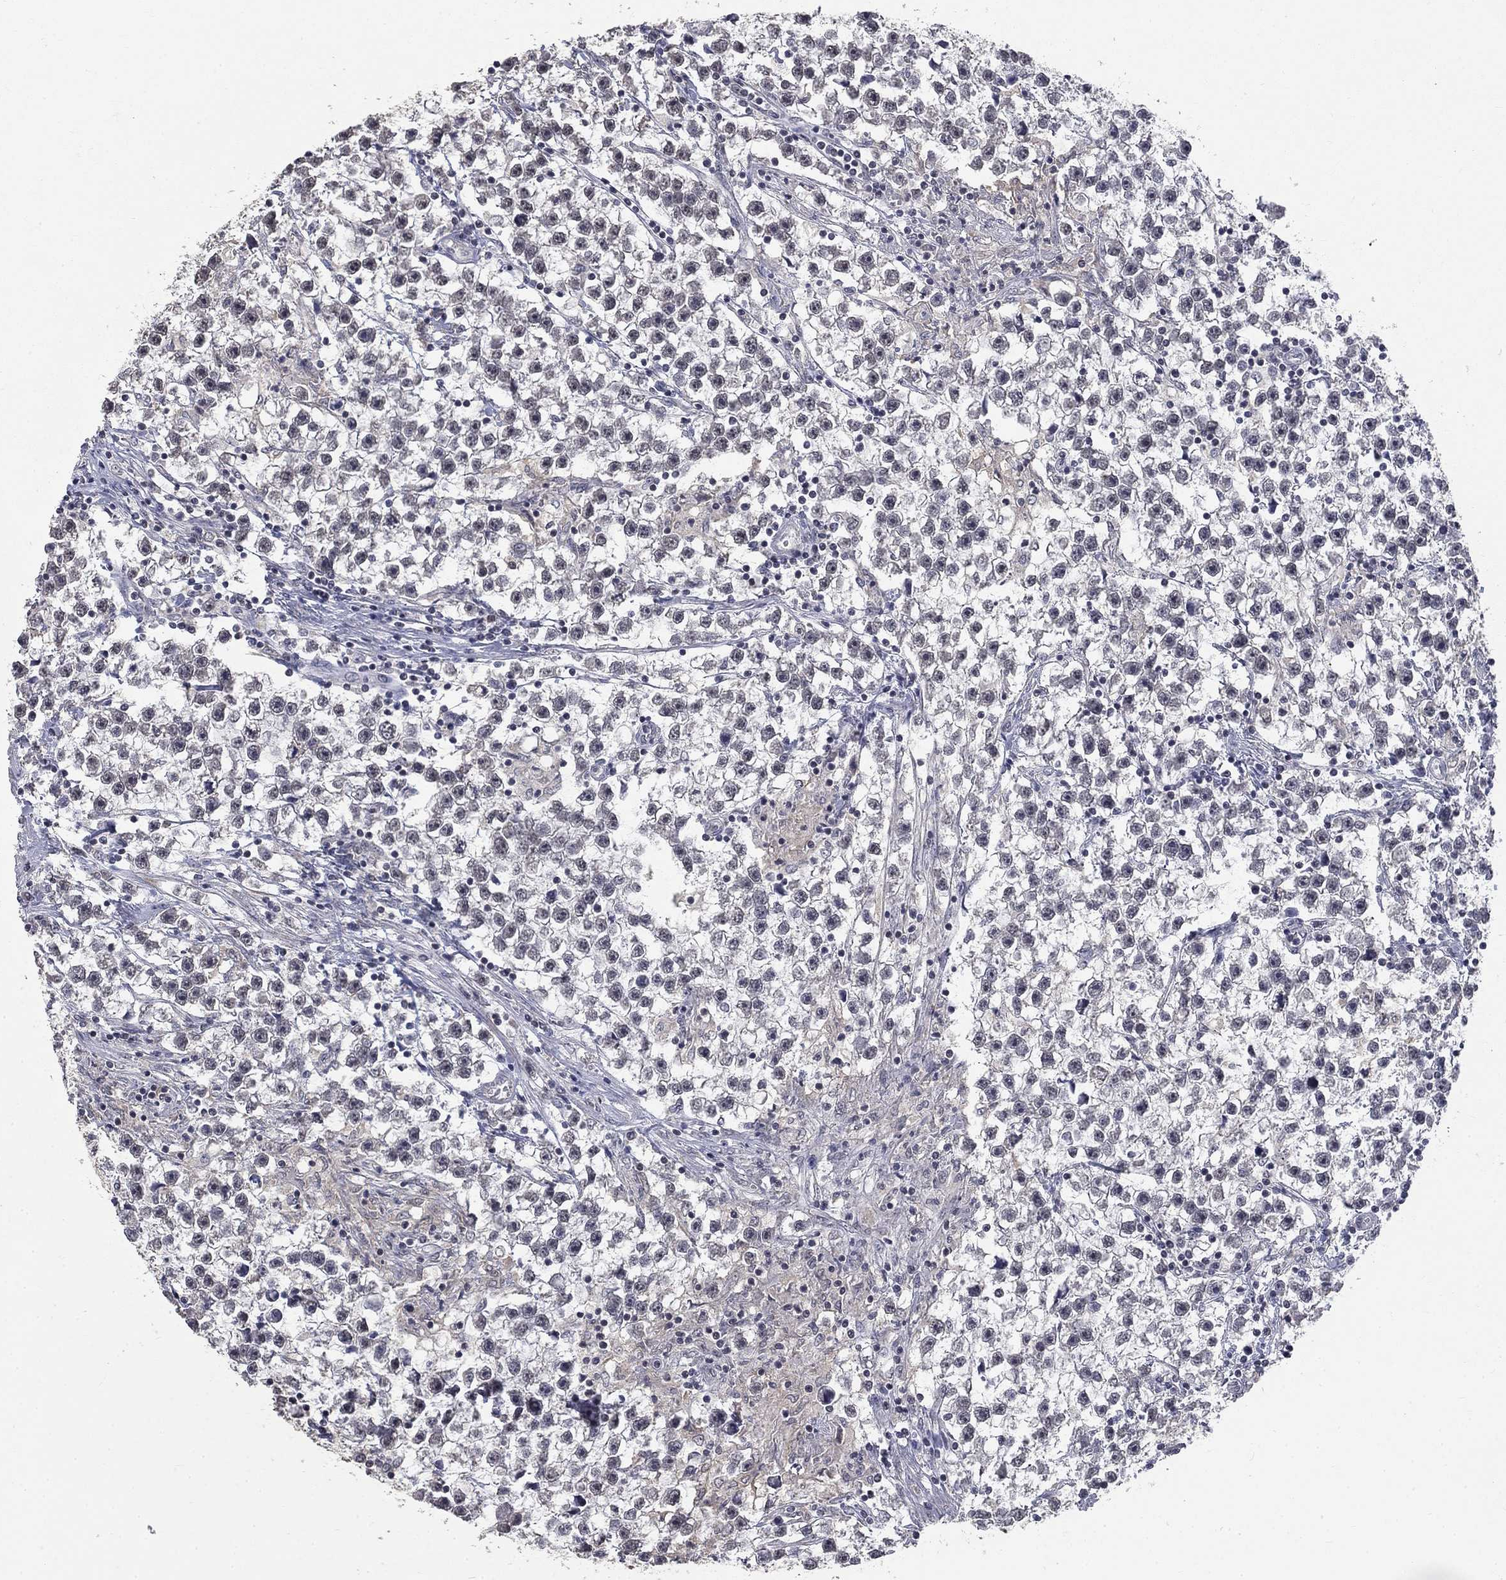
{"staining": {"intensity": "negative", "quantity": "none", "location": "none"}, "tissue": "testis cancer", "cell_type": "Tumor cells", "image_type": "cancer", "snomed": [{"axis": "morphology", "description": "Seminoma, NOS"}, {"axis": "topography", "description": "Testis"}], "caption": "An image of testis seminoma stained for a protein reveals no brown staining in tumor cells.", "gene": "SPATA33", "patient": {"sex": "male", "age": 59}}